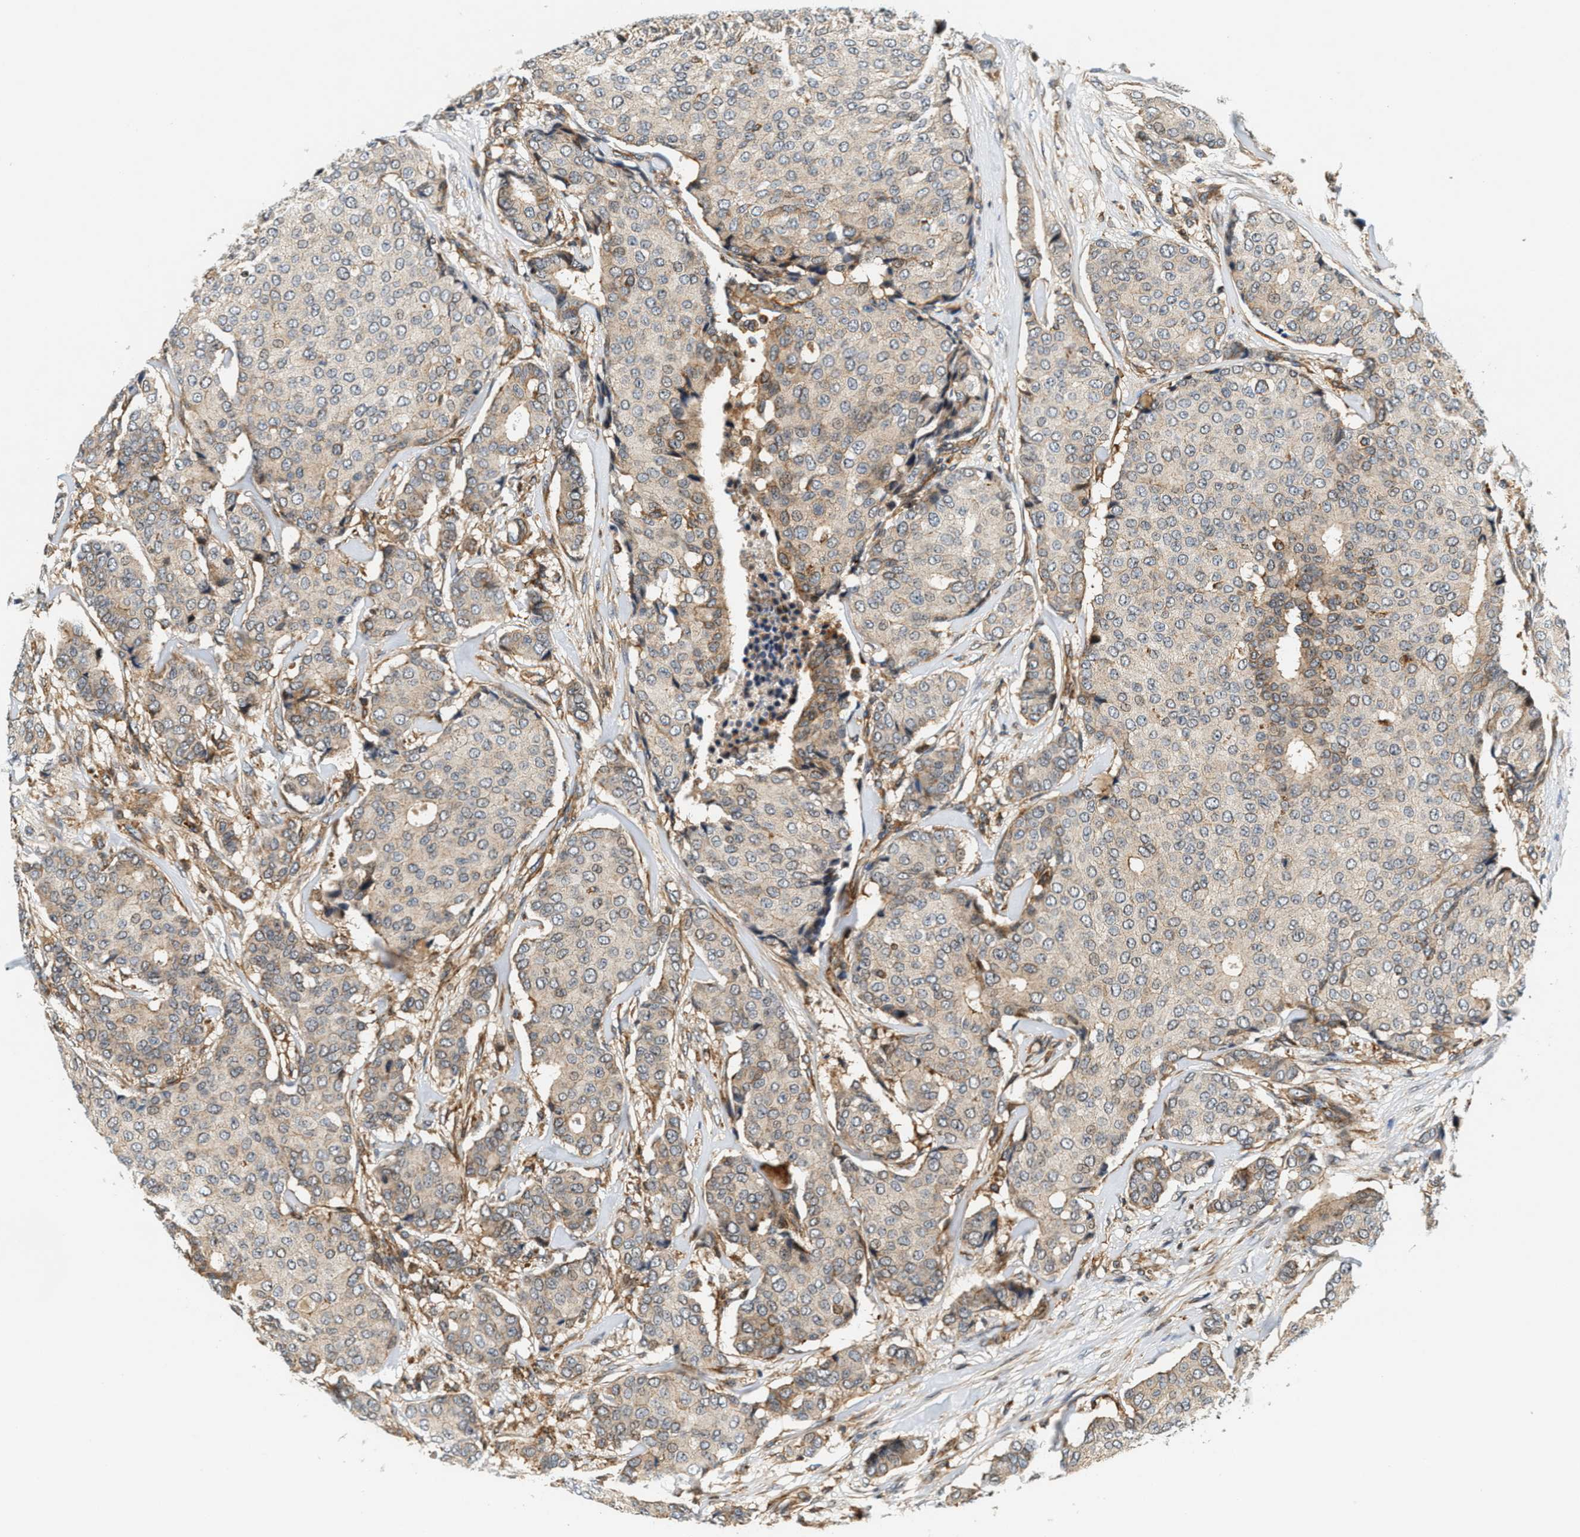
{"staining": {"intensity": "weak", "quantity": ">75%", "location": "cytoplasmic/membranous"}, "tissue": "breast cancer", "cell_type": "Tumor cells", "image_type": "cancer", "snomed": [{"axis": "morphology", "description": "Duct carcinoma"}, {"axis": "topography", "description": "Breast"}], "caption": "Immunohistochemistry (IHC) of human breast cancer (invasive ductal carcinoma) displays low levels of weak cytoplasmic/membranous staining in about >75% of tumor cells. Nuclei are stained in blue.", "gene": "SAMD9", "patient": {"sex": "female", "age": 75}}